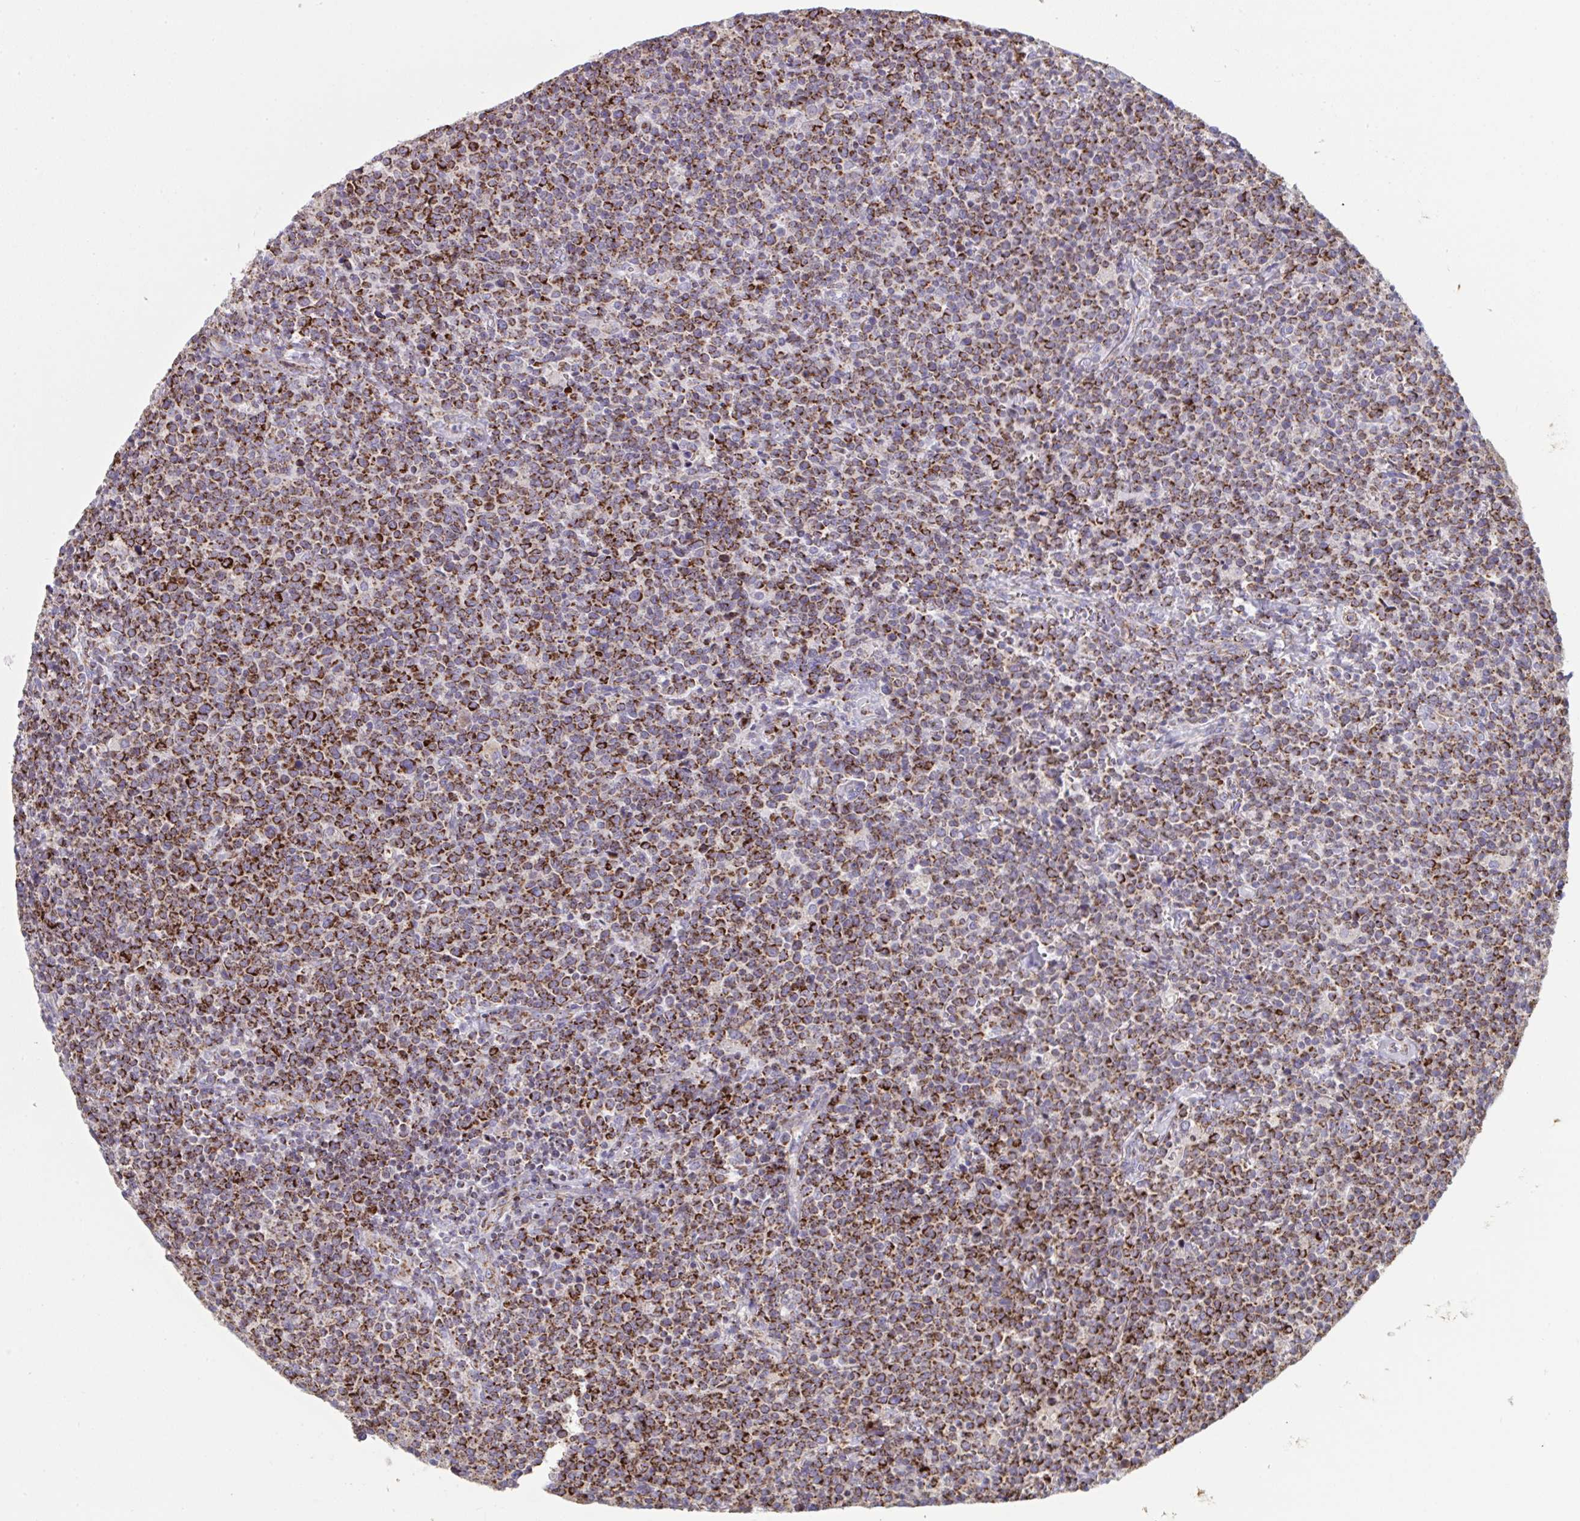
{"staining": {"intensity": "strong", "quantity": ">75%", "location": "cytoplasmic/membranous"}, "tissue": "lymphoma", "cell_type": "Tumor cells", "image_type": "cancer", "snomed": [{"axis": "morphology", "description": "Malignant lymphoma, non-Hodgkin's type, High grade"}, {"axis": "topography", "description": "Lymph node"}], "caption": "Lymphoma stained with a brown dye demonstrates strong cytoplasmic/membranous positive expression in about >75% of tumor cells.", "gene": "MICOS10", "patient": {"sex": "male", "age": 61}}